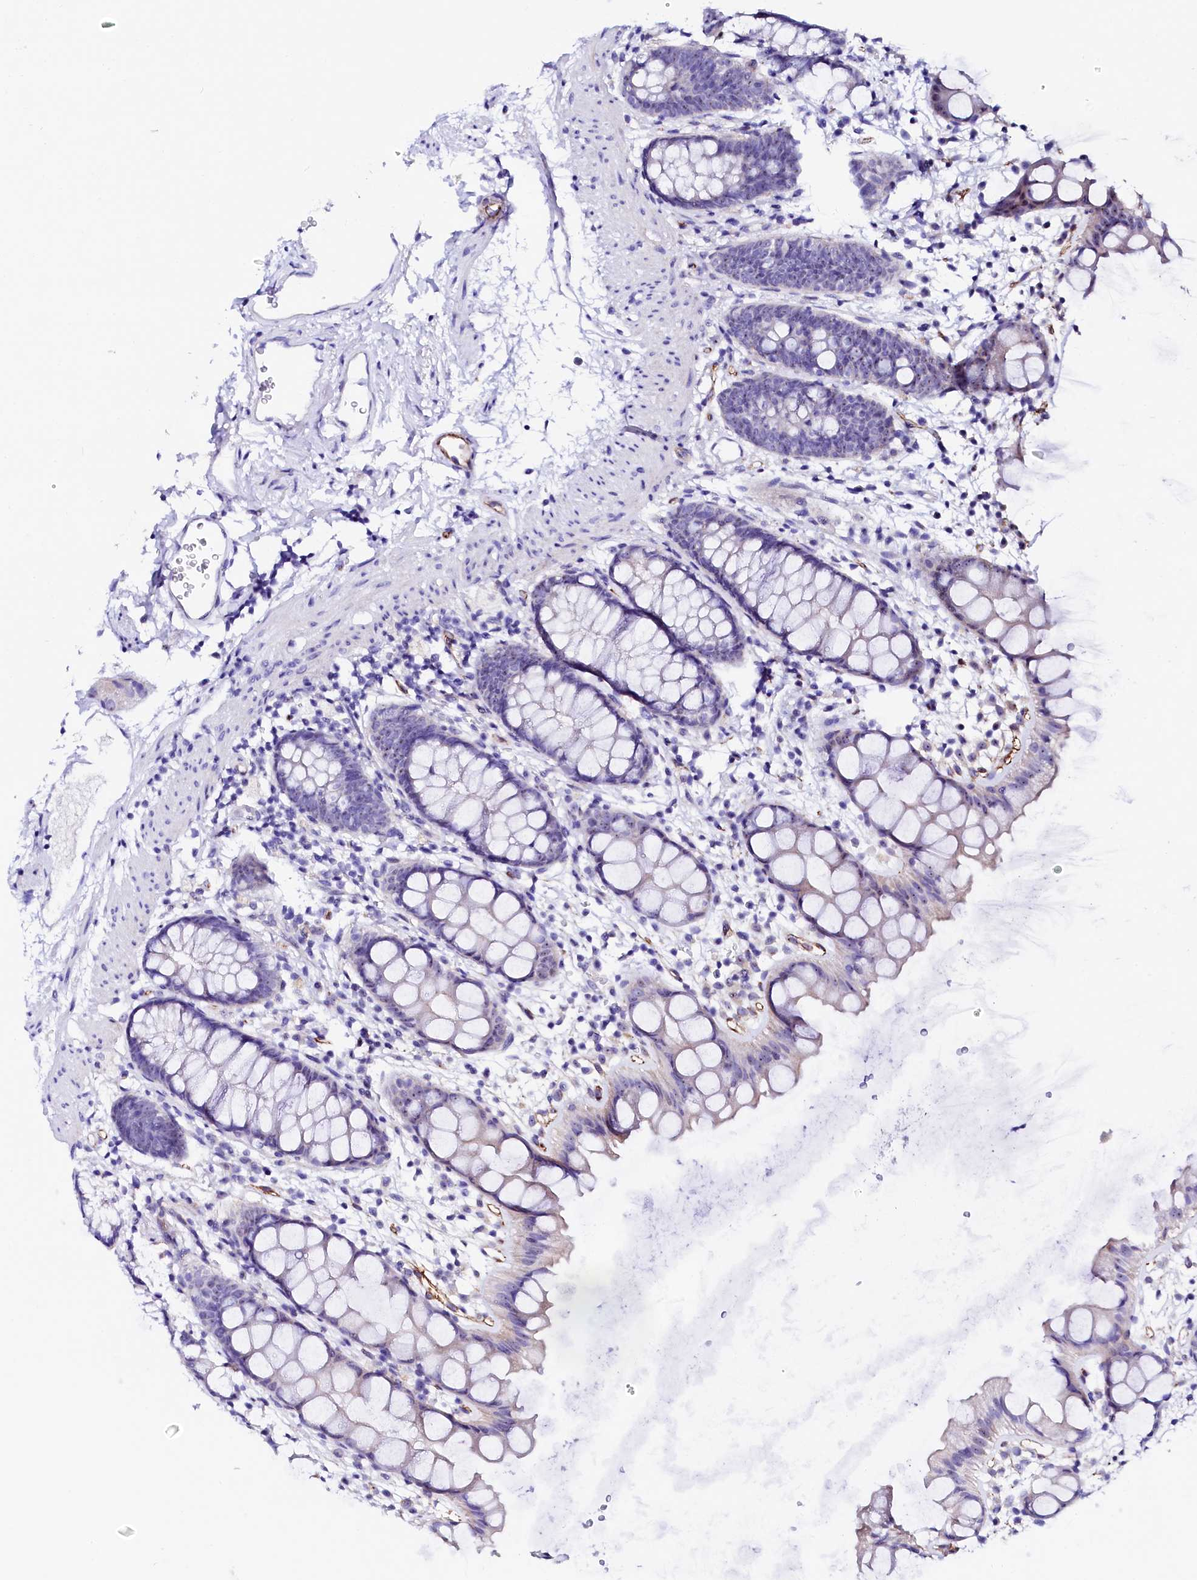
{"staining": {"intensity": "weak", "quantity": "<25%", "location": "nuclear"}, "tissue": "rectum", "cell_type": "Glandular cells", "image_type": "normal", "snomed": [{"axis": "morphology", "description": "Normal tissue, NOS"}, {"axis": "topography", "description": "Rectum"}], "caption": "This is an immunohistochemistry (IHC) histopathology image of benign rectum. There is no positivity in glandular cells.", "gene": "SFR1", "patient": {"sex": "female", "age": 65}}